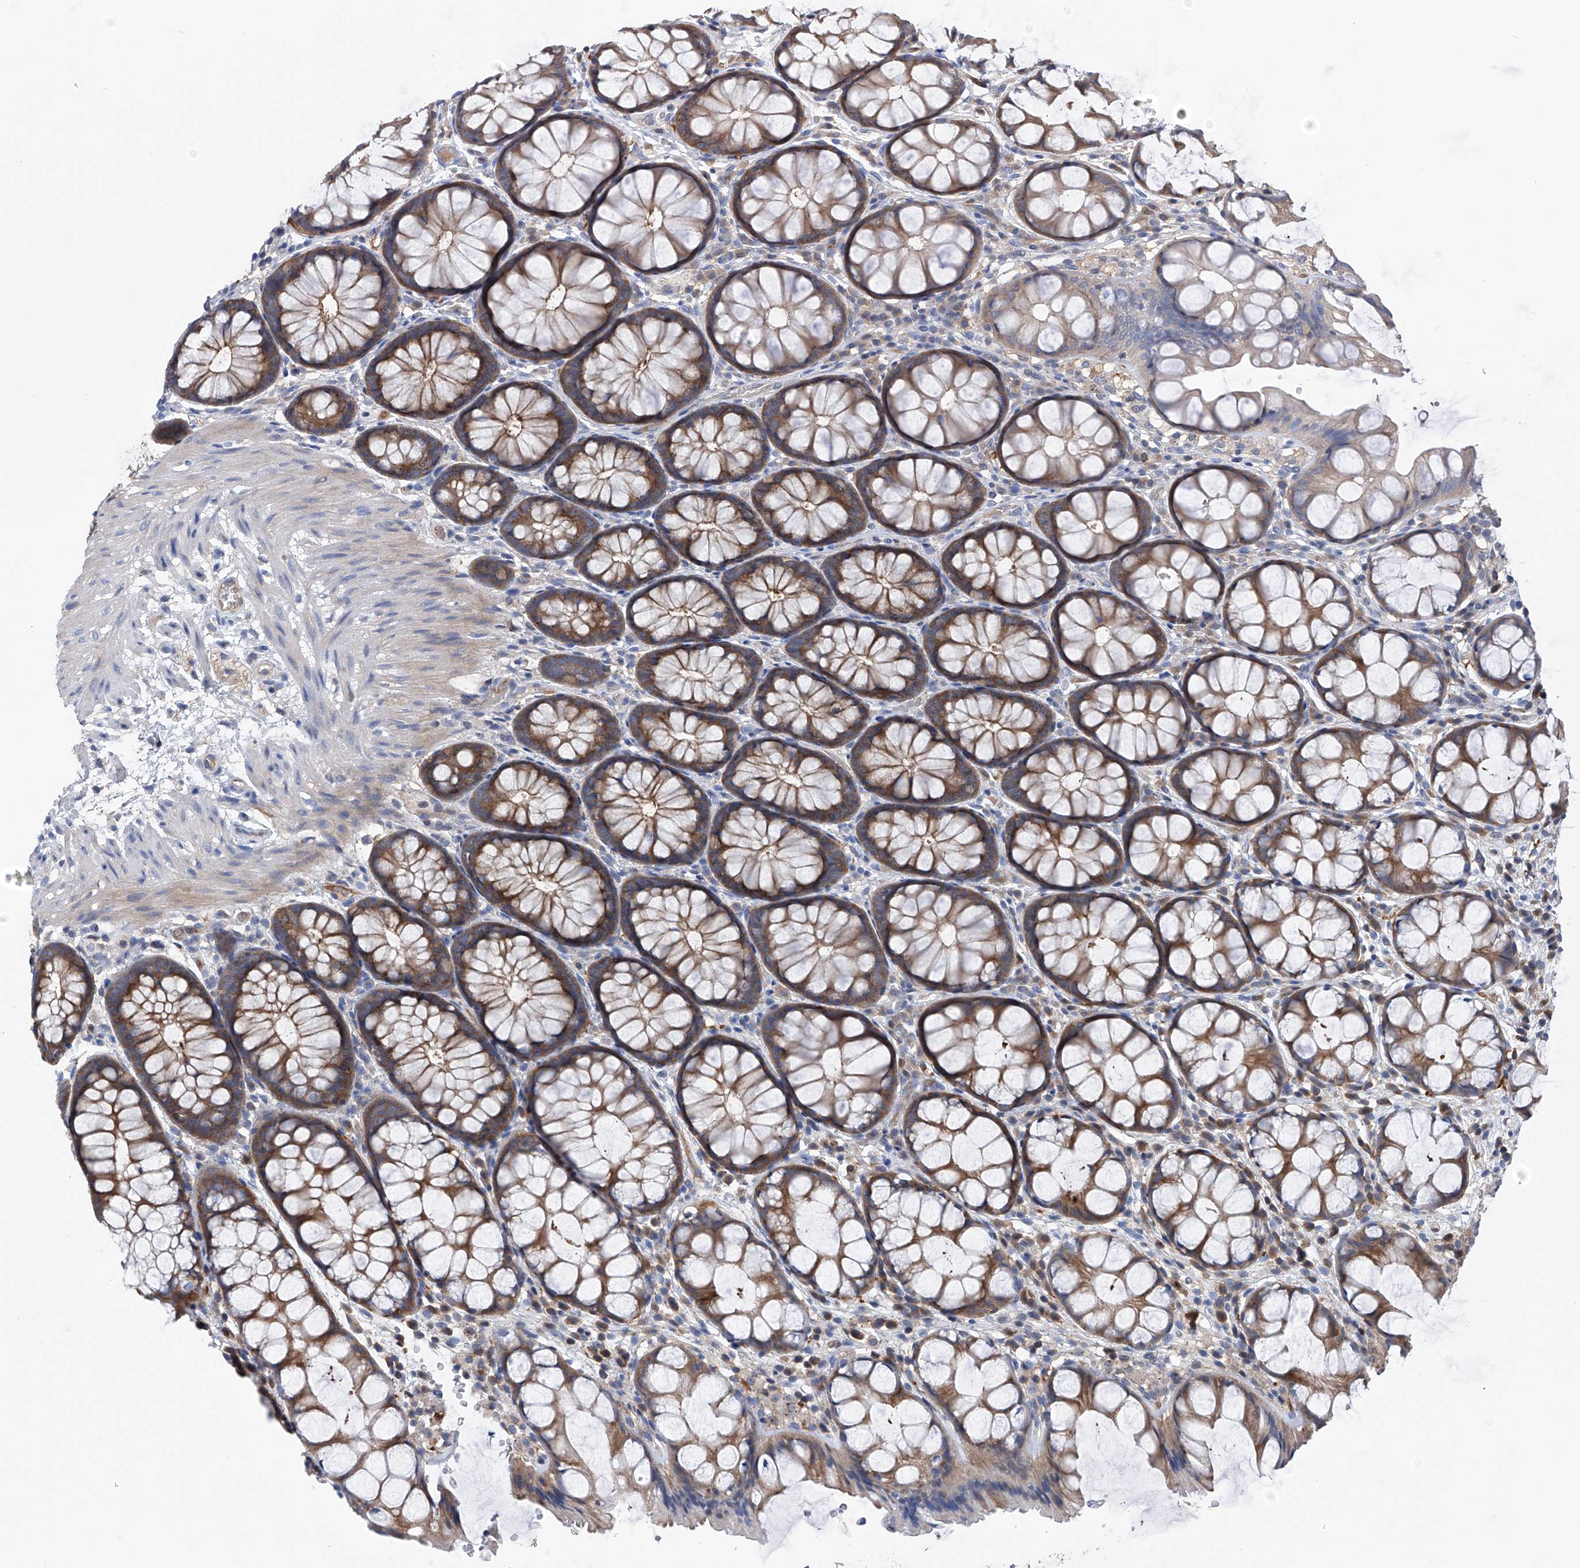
{"staining": {"intensity": "moderate", "quantity": ">75%", "location": "cytoplasmic/membranous"}, "tissue": "colon", "cell_type": "Endothelial cells", "image_type": "normal", "snomed": [{"axis": "morphology", "description": "Normal tissue, NOS"}, {"axis": "topography", "description": "Colon"}], "caption": "A medium amount of moderate cytoplasmic/membranous positivity is seen in about >75% of endothelial cells in unremarkable colon.", "gene": "NUDT17", "patient": {"sex": "male", "age": 47}}